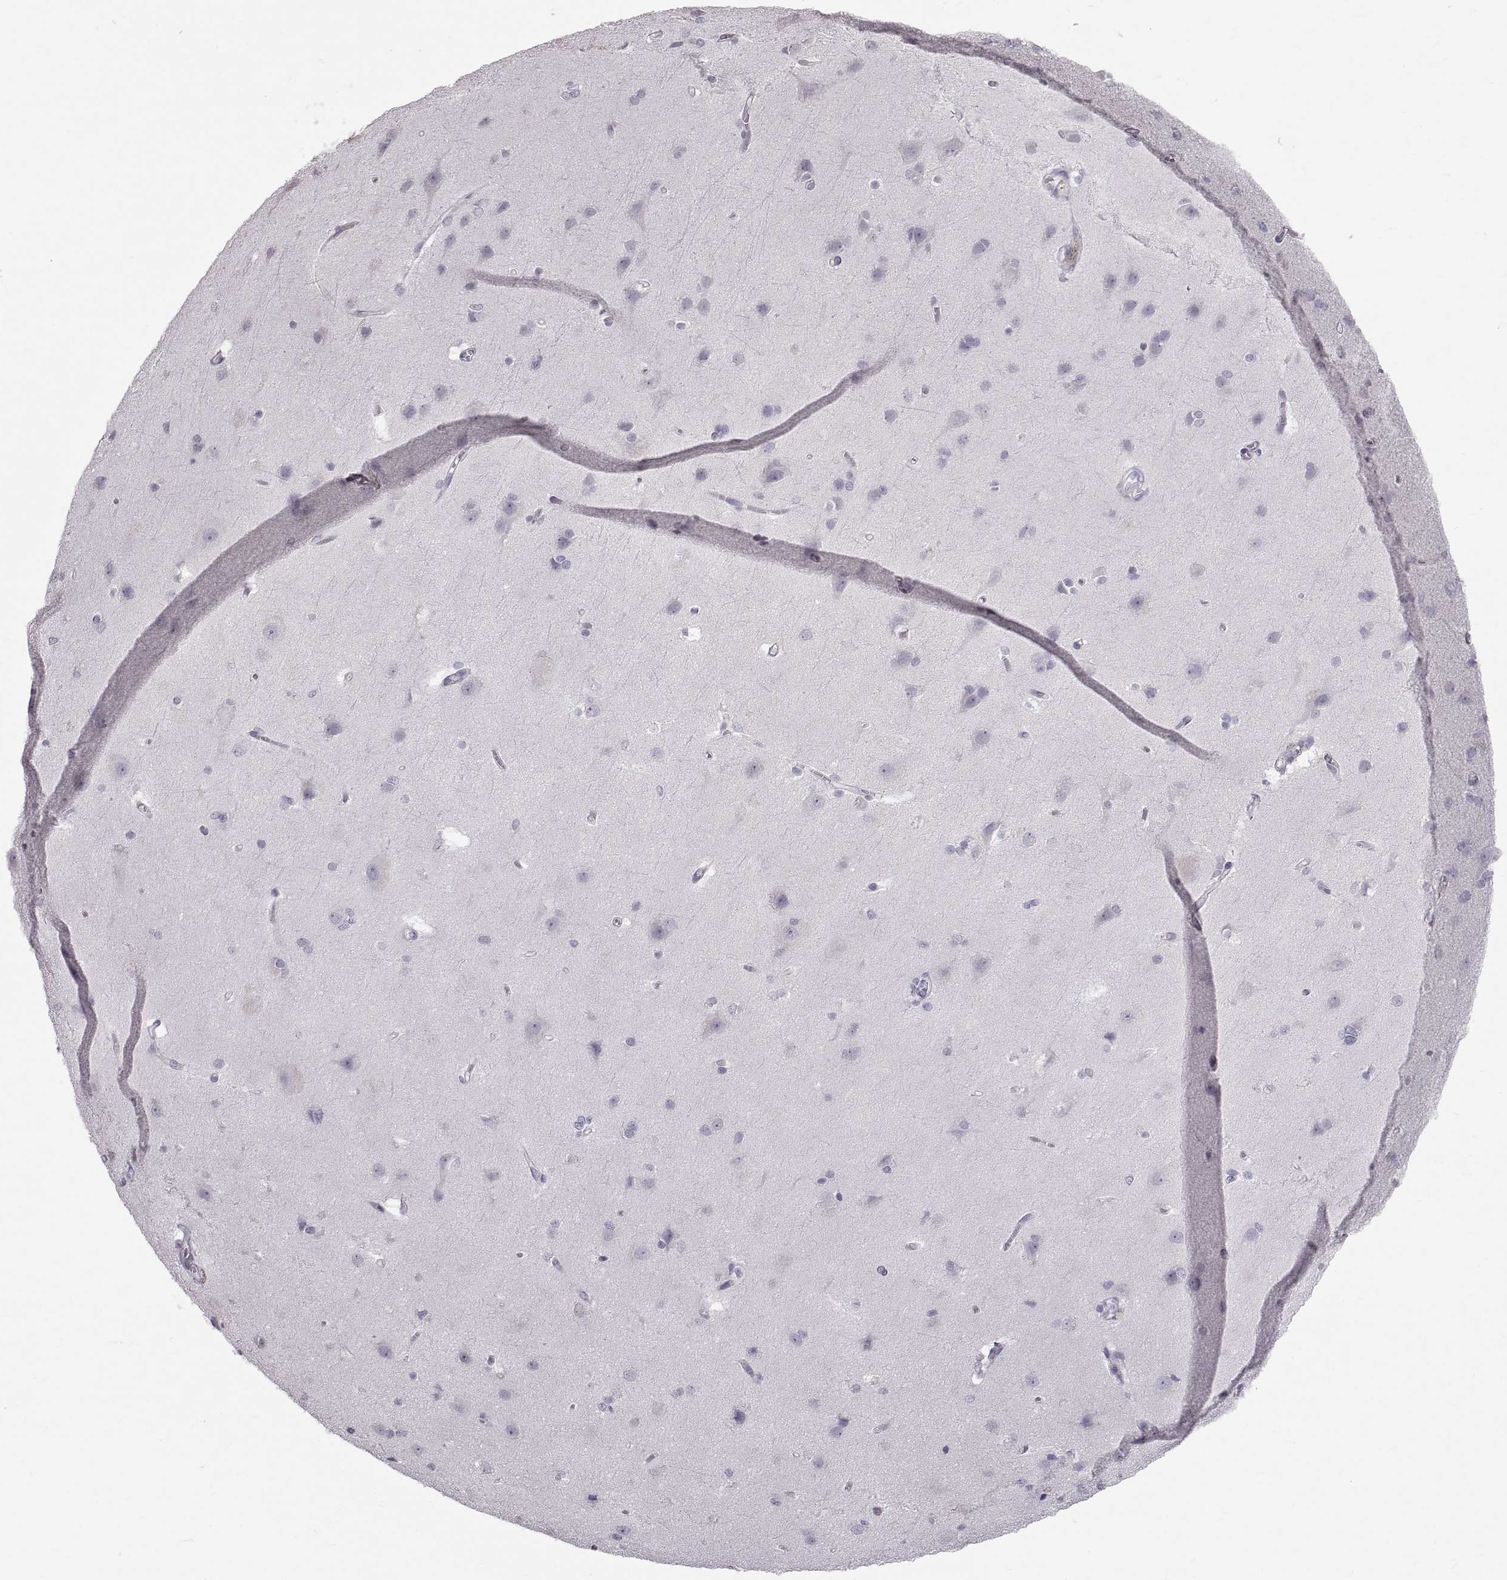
{"staining": {"intensity": "negative", "quantity": "none", "location": "none"}, "tissue": "cerebral cortex", "cell_type": "Endothelial cells", "image_type": "normal", "snomed": [{"axis": "morphology", "description": "Normal tissue, NOS"}, {"axis": "topography", "description": "Cerebral cortex"}], "caption": "Benign cerebral cortex was stained to show a protein in brown. There is no significant positivity in endothelial cells. (DAB (3,3'-diaminobenzidine) immunohistochemistry (IHC), high magnification).", "gene": "SPACDR", "patient": {"sex": "male", "age": 37}}